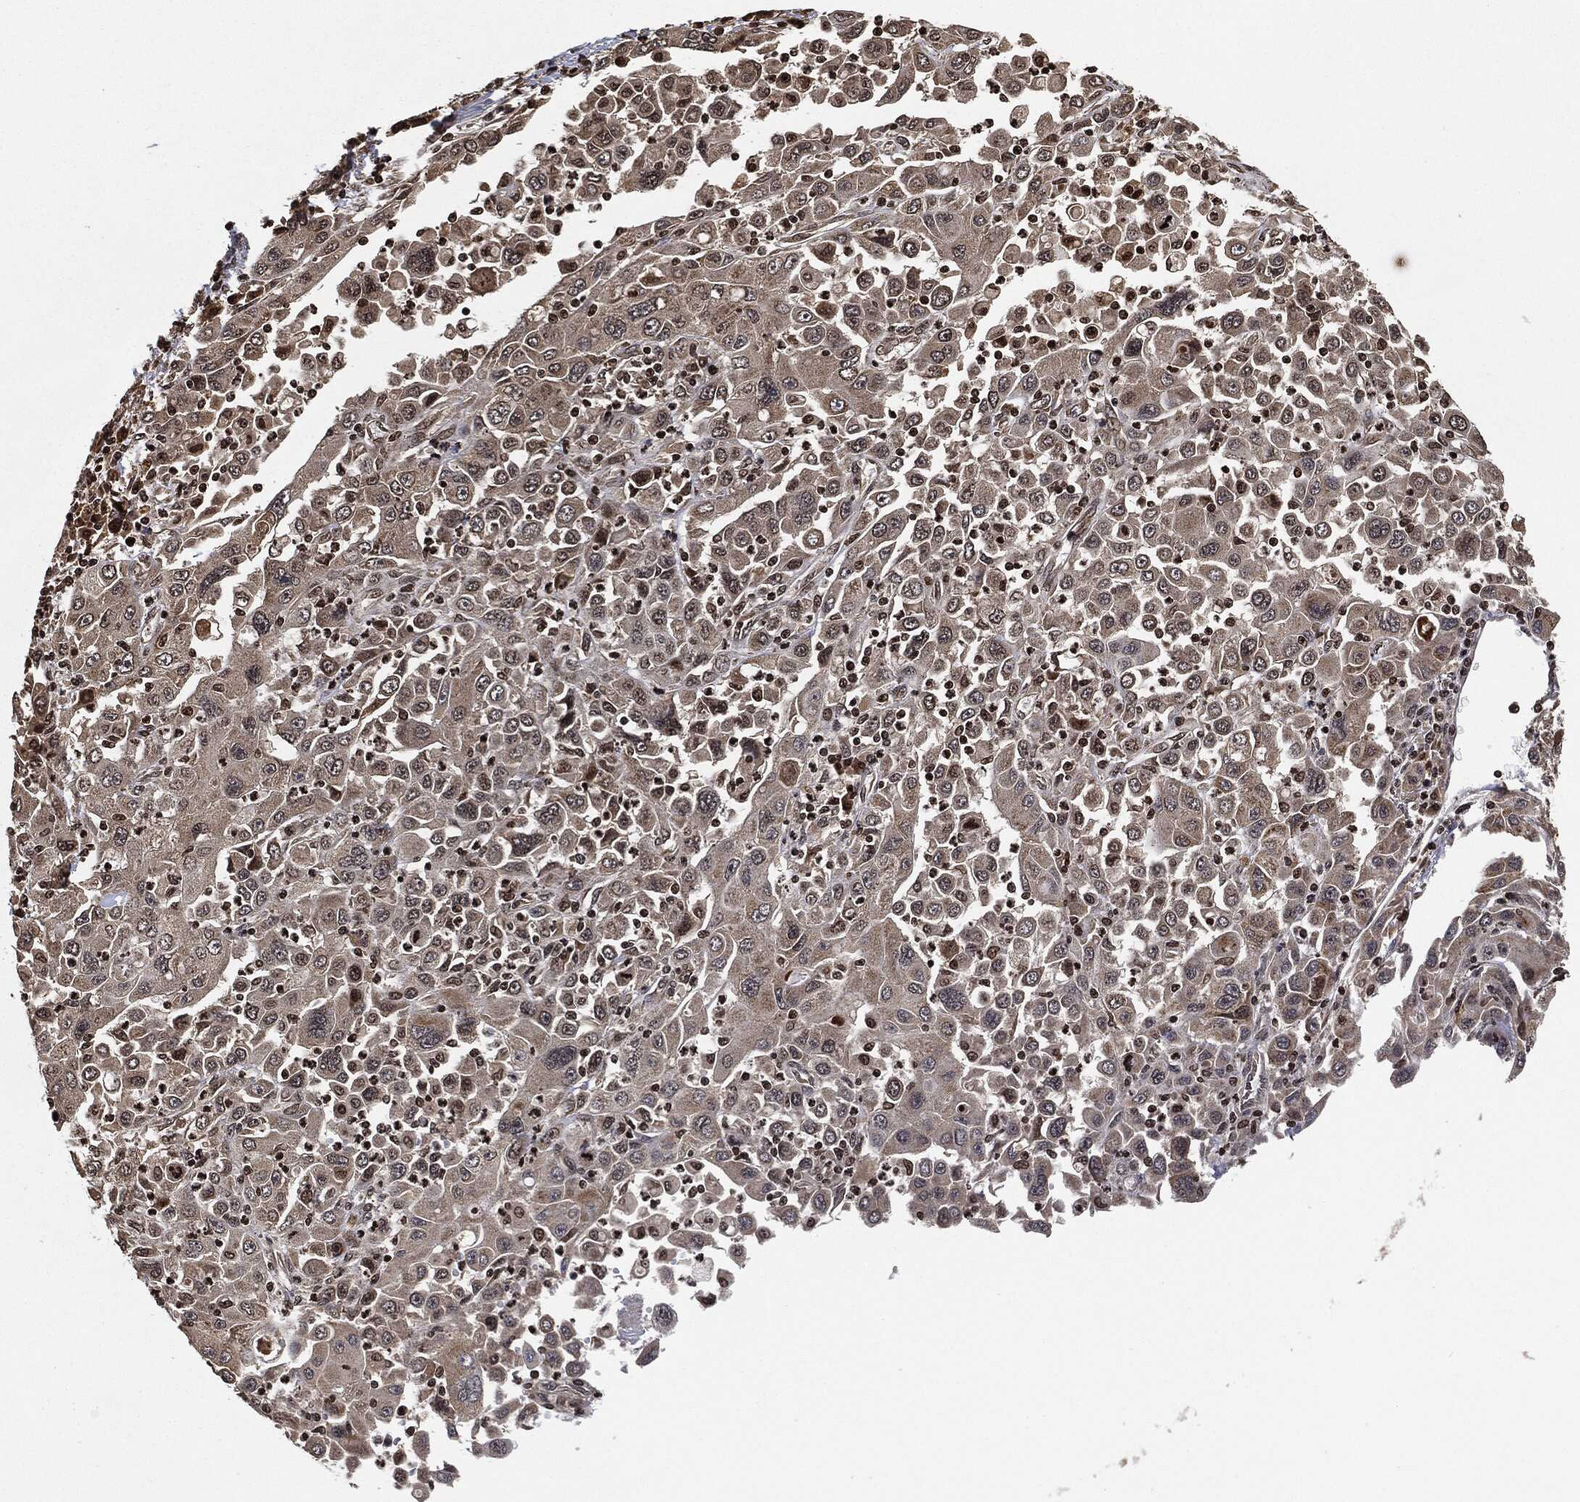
{"staining": {"intensity": "negative", "quantity": "none", "location": "none"}, "tissue": "stomach cancer", "cell_type": "Tumor cells", "image_type": "cancer", "snomed": [{"axis": "morphology", "description": "Adenocarcinoma, NOS"}, {"axis": "topography", "description": "Stomach"}], "caption": "Tumor cells show no significant positivity in stomach cancer (adenocarcinoma).", "gene": "PDK1", "patient": {"sex": "male", "age": 56}}